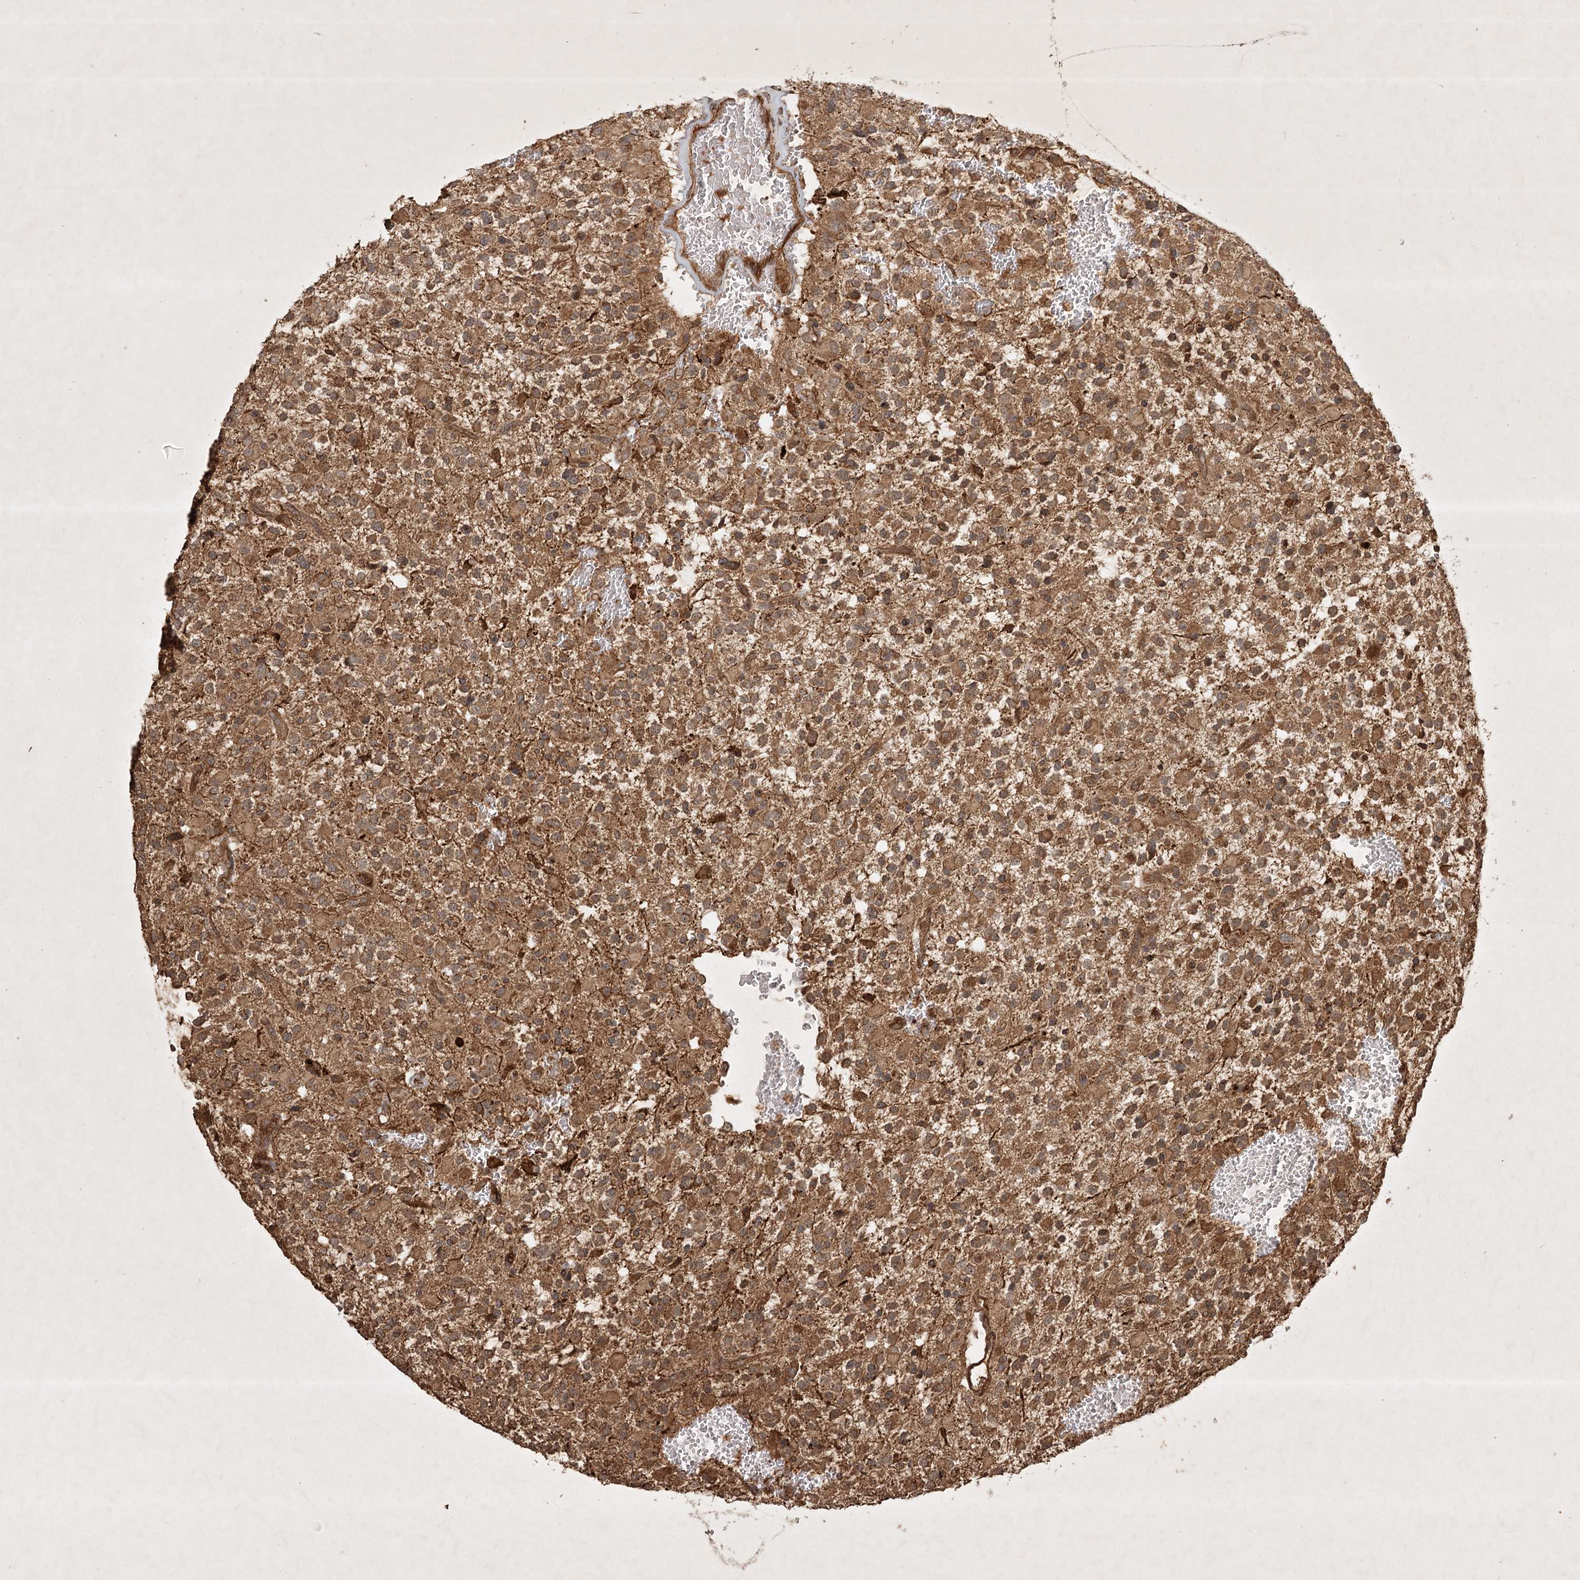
{"staining": {"intensity": "moderate", "quantity": ">75%", "location": "cytoplasmic/membranous"}, "tissue": "glioma", "cell_type": "Tumor cells", "image_type": "cancer", "snomed": [{"axis": "morphology", "description": "Glioma, malignant, High grade"}, {"axis": "topography", "description": "Brain"}], "caption": "Protein analysis of malignant glioma (high-grade) tissue reveals moderate cytoplasmic/membranous expression in approximately >75% of tumor cells.", "gene": "ARL13A", "patient": {"sex": "male", "age": 34}}